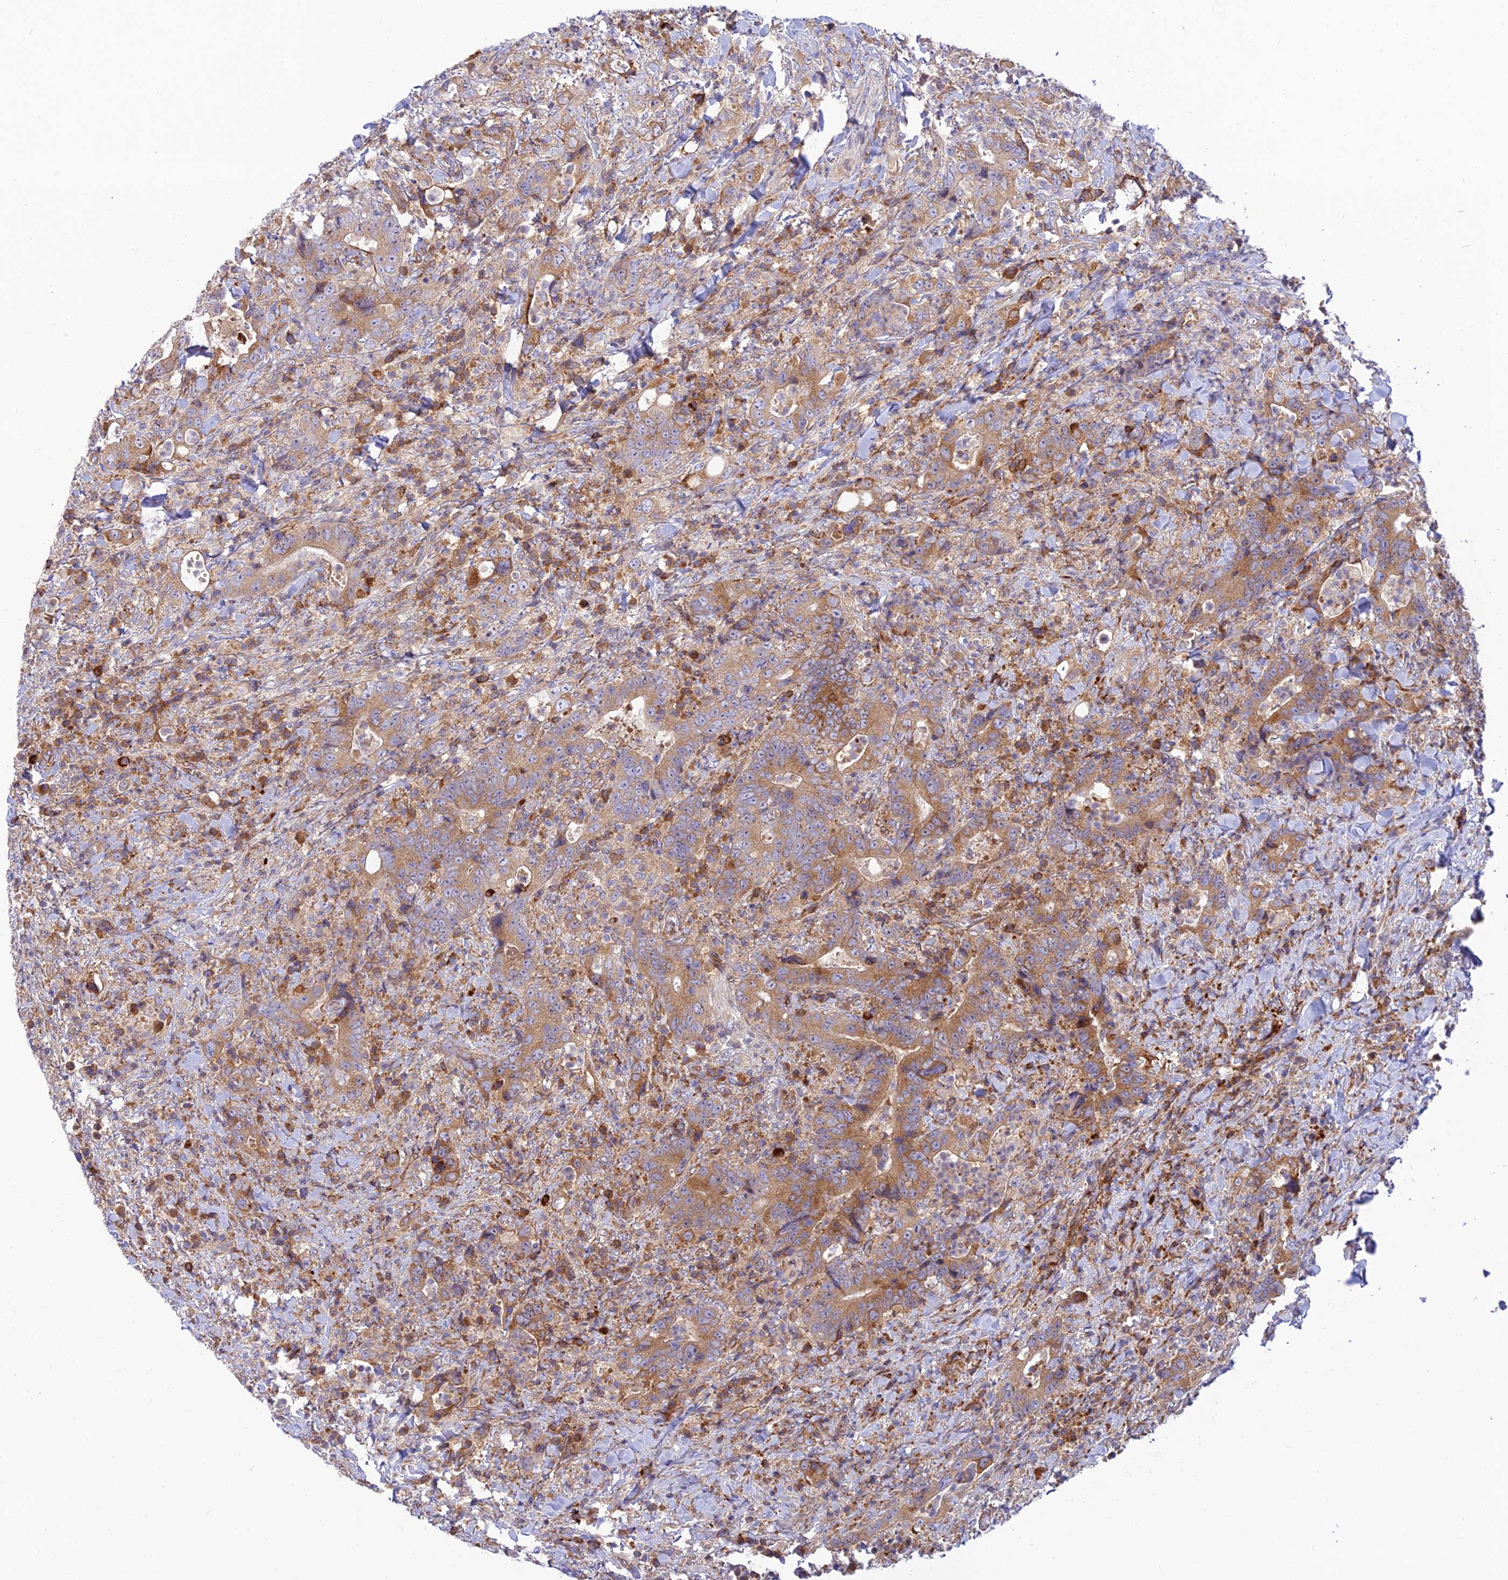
{"staining": {"intensity": "moderate", "quantity": ">75%", "location": "cytoplasmic/membranous"}, "tissue": "colorectal cancer", "cell_type": "Tumor cells", "image_type": "cancer", "snomed": [{"axis": "morphology", "description": "Adenocarcinoma, NOS"}, {"axis": "topography", "description": "Colon"}], "caption": "Human colorectal adenocarcinoma stained for a protein (brown) displays moderate cytoplasmic/membranous positive expression in about >75% of tumor cells.", "gene": "PIMREG", "patient": {"sex": "female", "age": 75}}